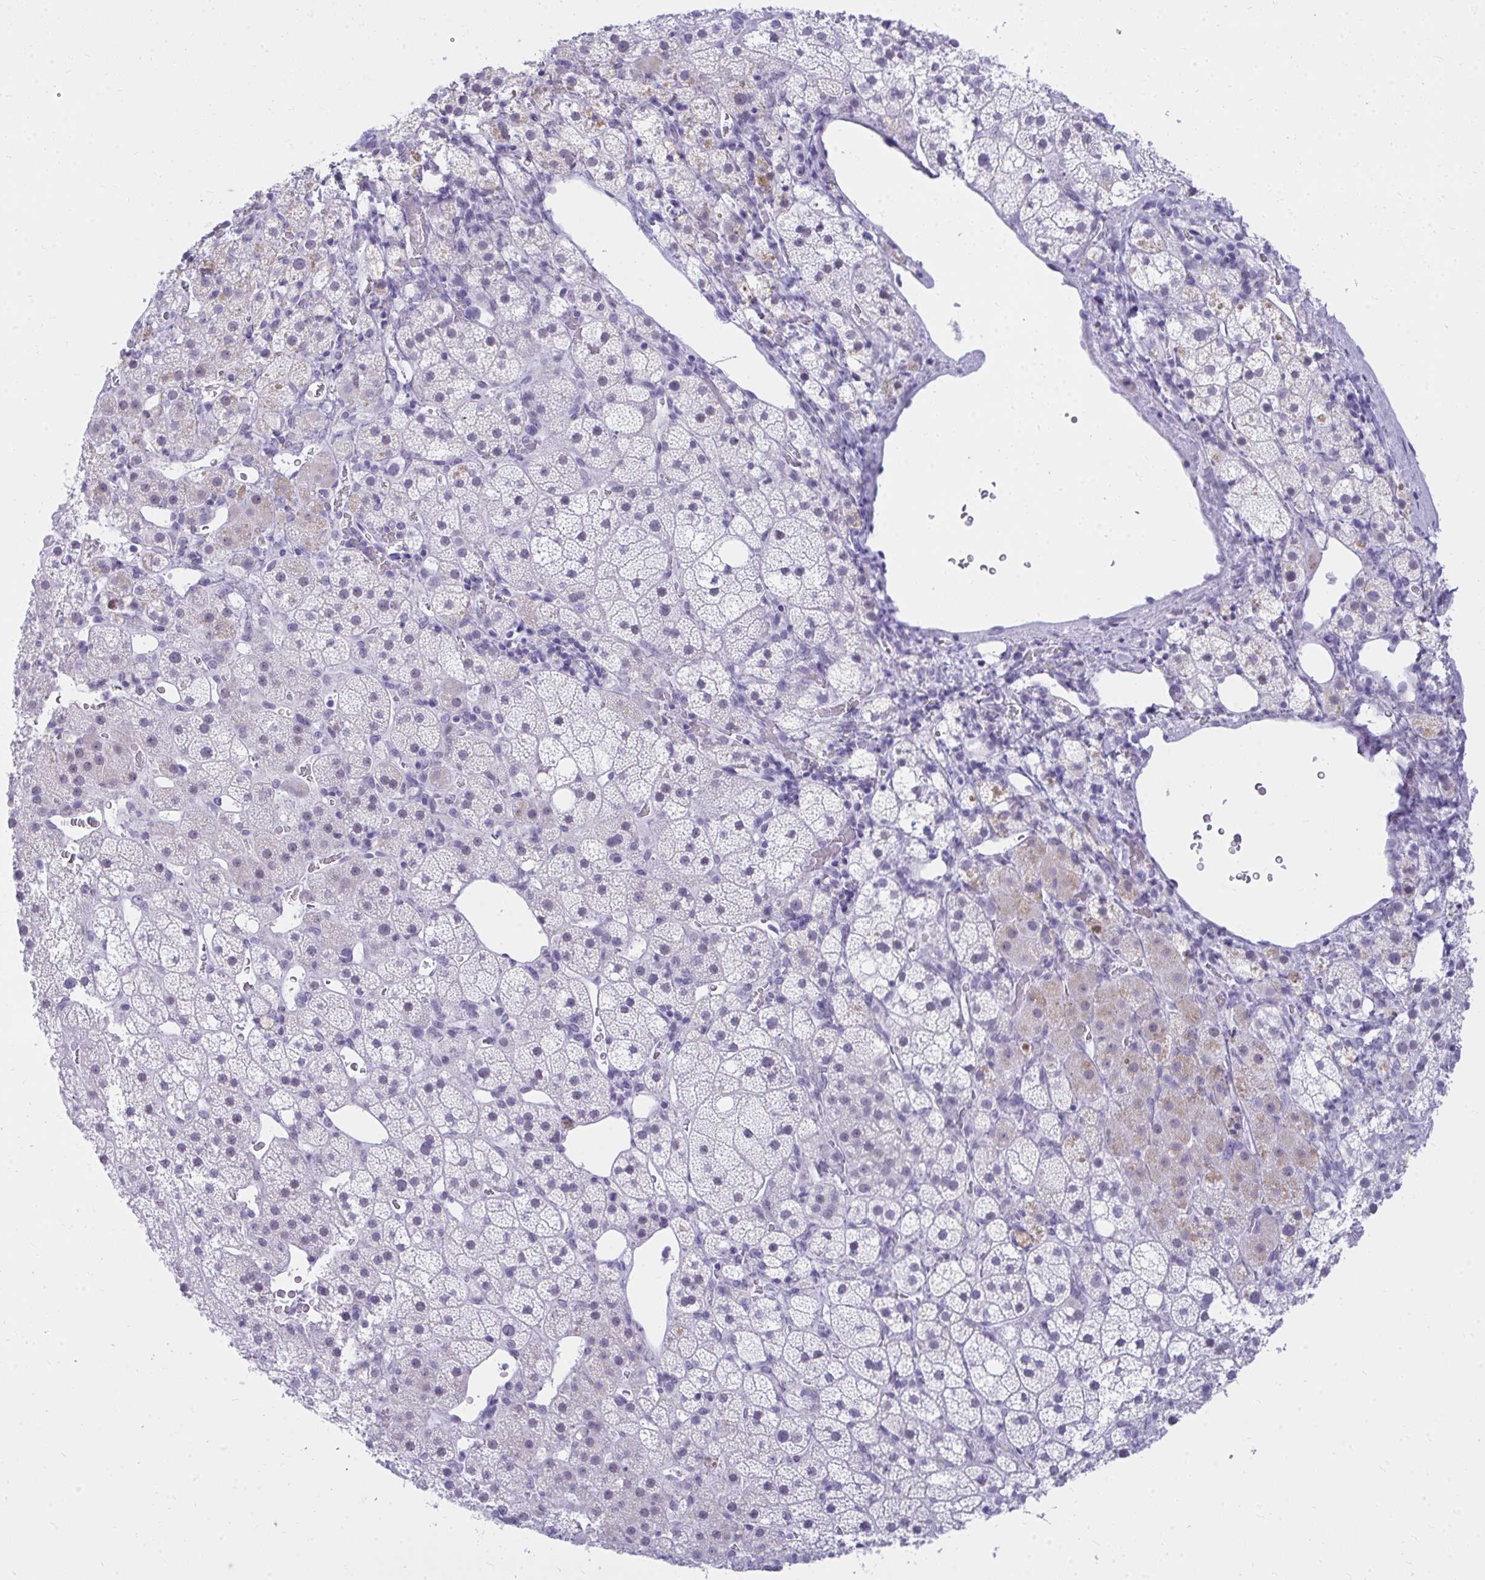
{"staining": {"intensity": "negative", "quantity": "none", "location": "none"}, "tissue": "adrenal gland", "cell_type": "Glandular cells", "image_type": "normal", "snomed": [{"axis": "morphology", "description": "Normal tissue, NOS"}, {"axis": "topography", "description": "Adrenal gland"}], "caption": "This is an IHC micrograph of normal human adrenal gland. There is no staining in glandular cells.", "gene": "OR5F1", "patient": {"sex": "male", "age": 53}}